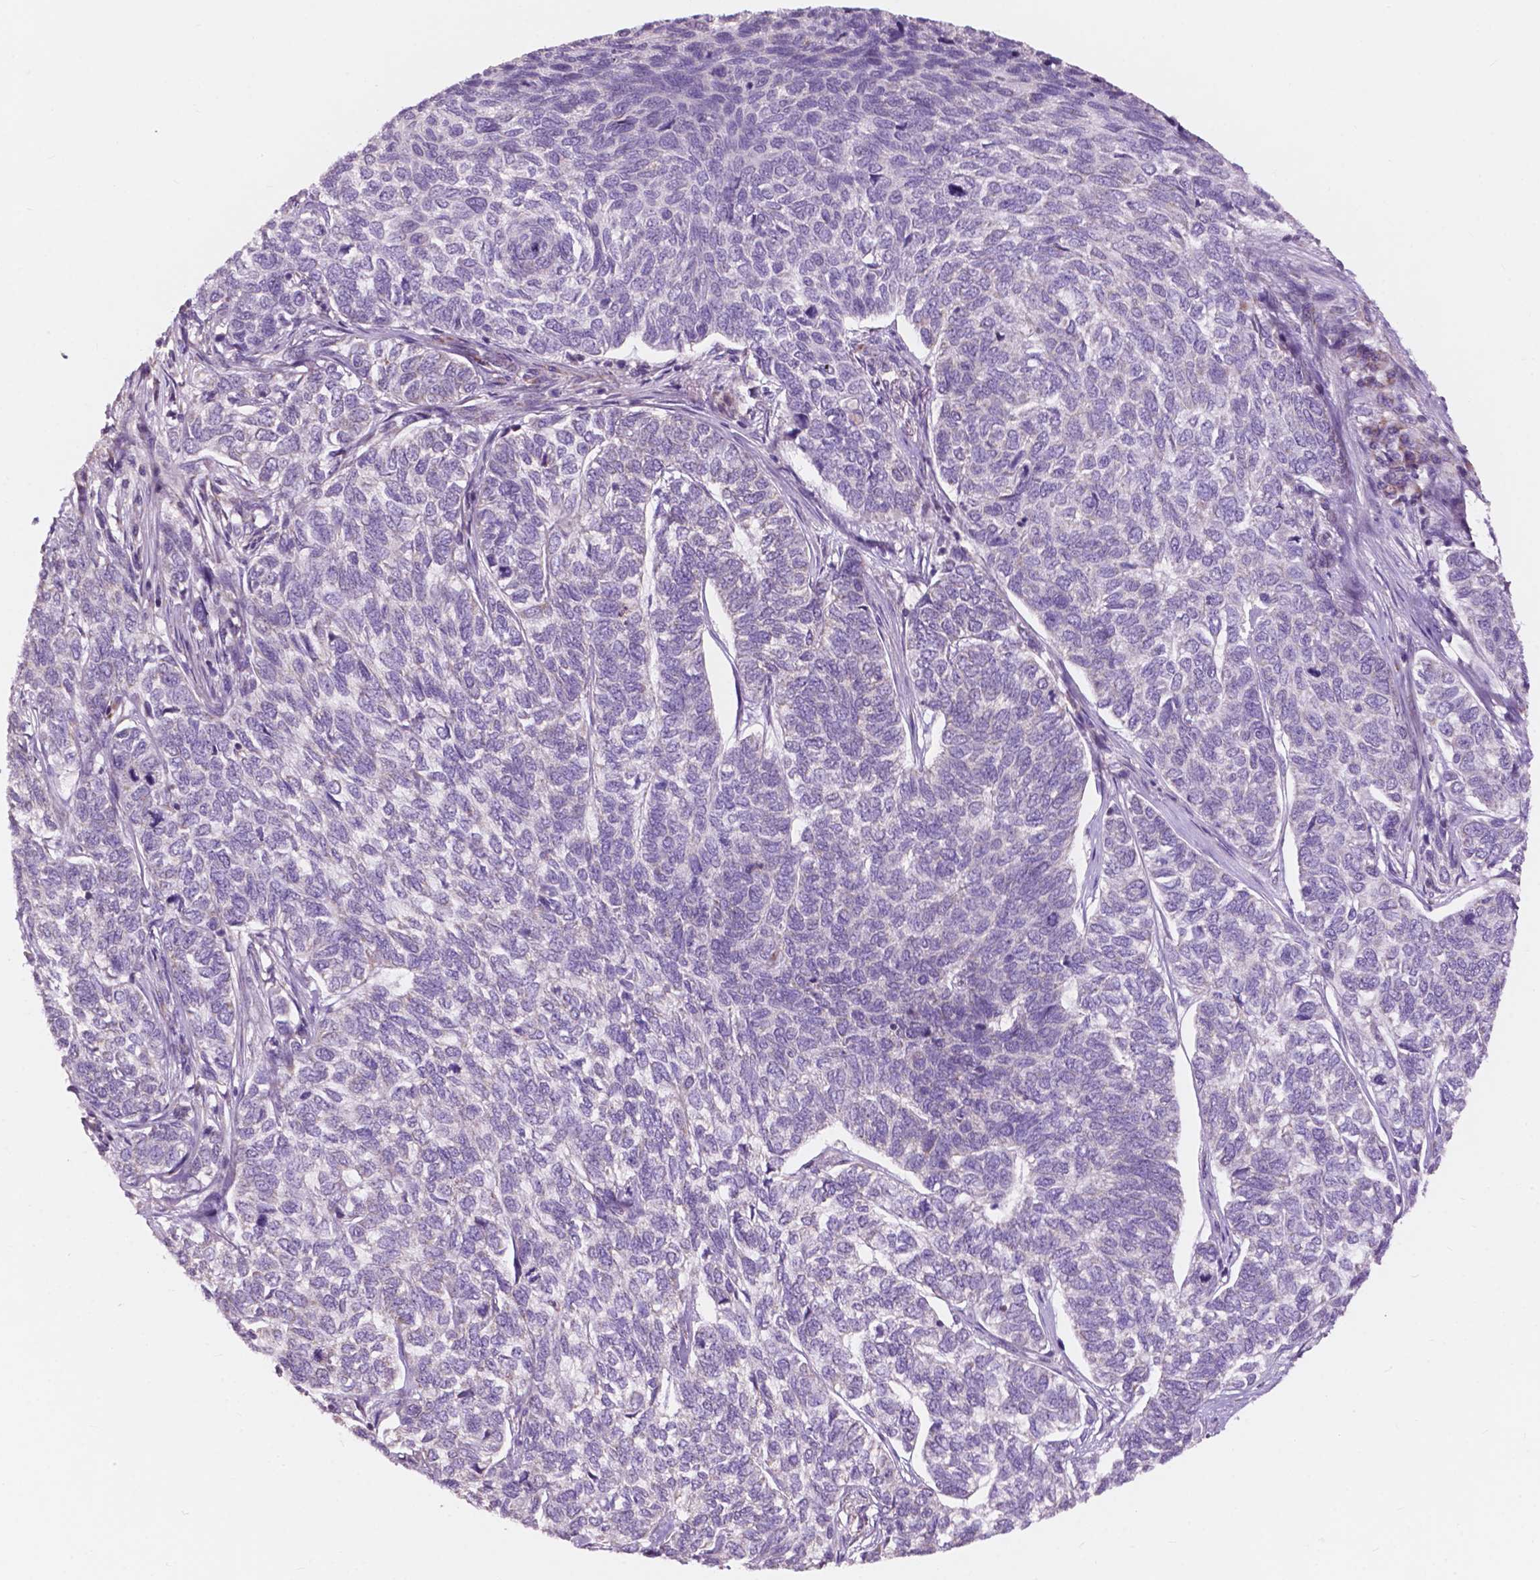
{"staining": {"intensity": "negative", "quantity": "none", "location": "none"}, "tissue": "skin cancer", "cell_type": "Tumor cells", "image_type": "cancer", "snomed": [{"axis": "morphology", "description": "Basal cell carcinoma"}, {"axis": "topography", "description": "Skin"}], "caption": "This is an IHC image of skin cancer (basal cell carcinoma). There is no staining in tumor cells.", "gene": "NDUFS1", "patient": {"sex": "female", "age": 65}}